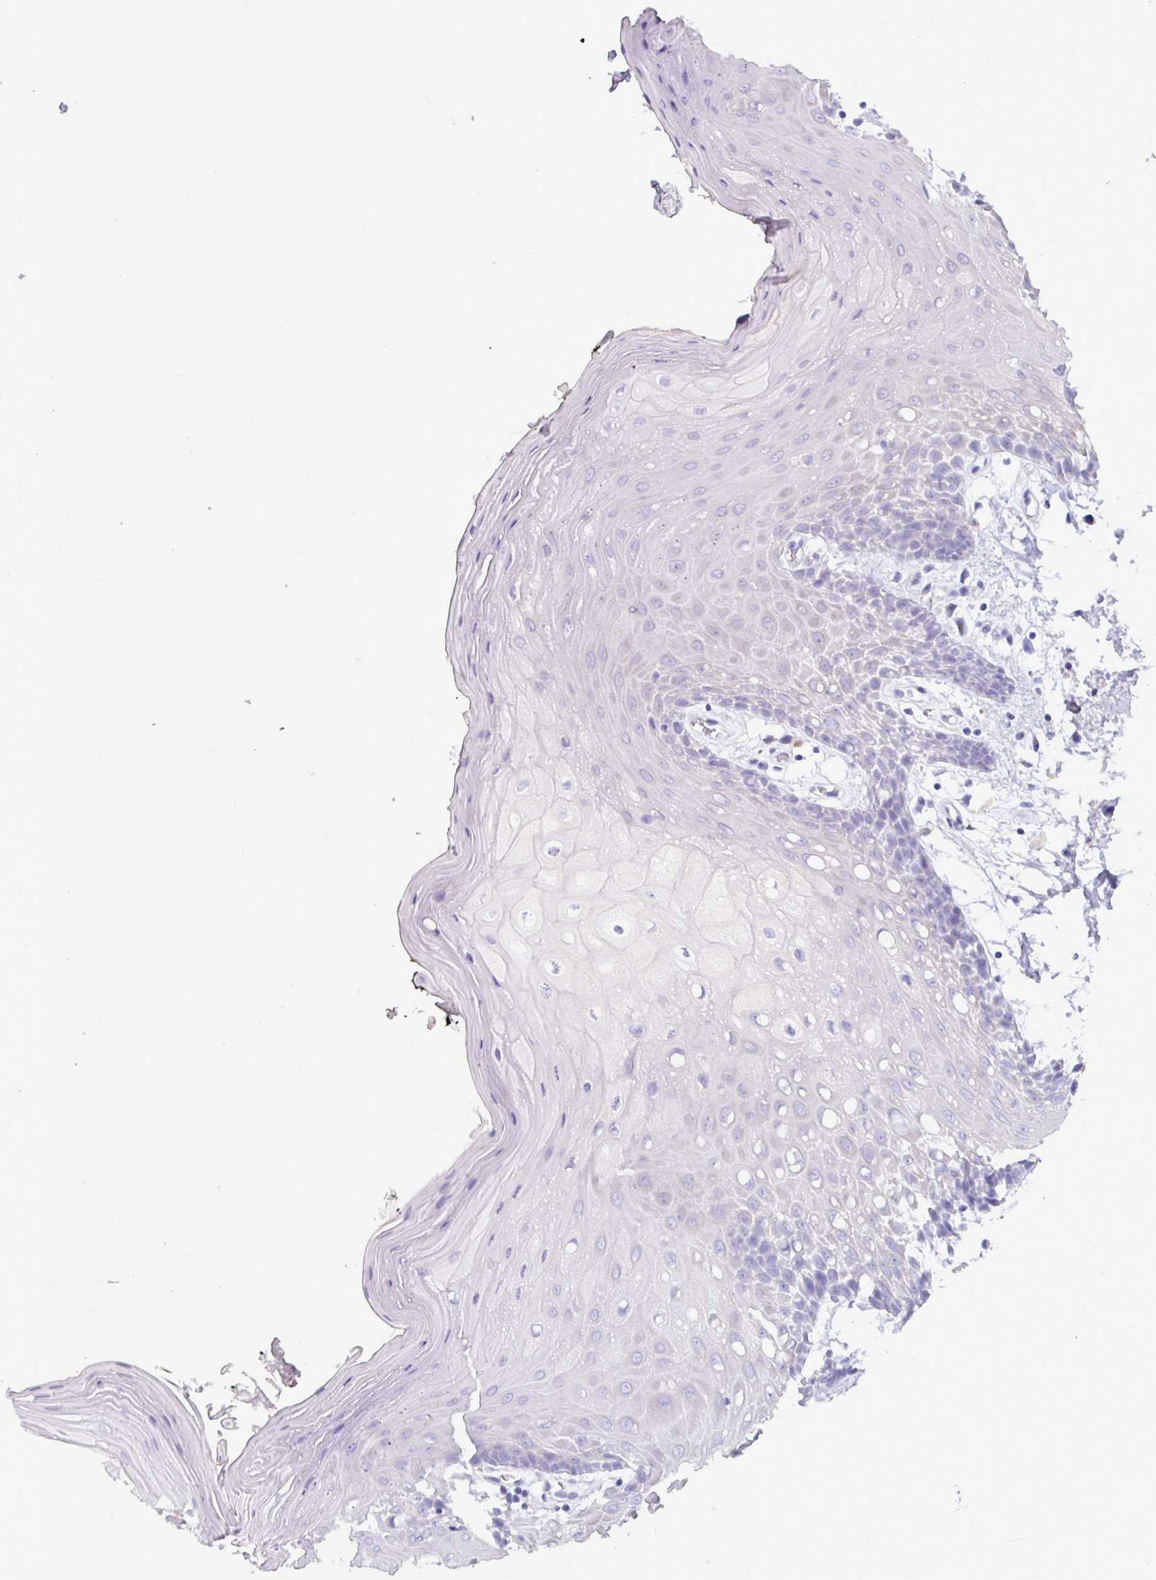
{"staining": {"intensity": "moderate", "quantity": "<25%", "location": "cytoplasmic/membranous"}, "tissue": "oral mucosa", "cell_type": "Squamous epithelial cells", "image_type": "normal", "snomed": [{"axis": "morphology", "description": "Normal tissue, NOS"}, {"axis": "topography", "description": "Oral tissue"}, {"axis": "topography", "description": "Tounge, NOS"}], "caption": "A micrograph showing moderate cytoplasmic/membranous staining in about <25% of squamous epithelial cells in unremarkable oral mucosa, as visualized by brown immunohistochemical staining.", "gene": "STIMATE", "patient": {"sex": "female", "age": 59}}